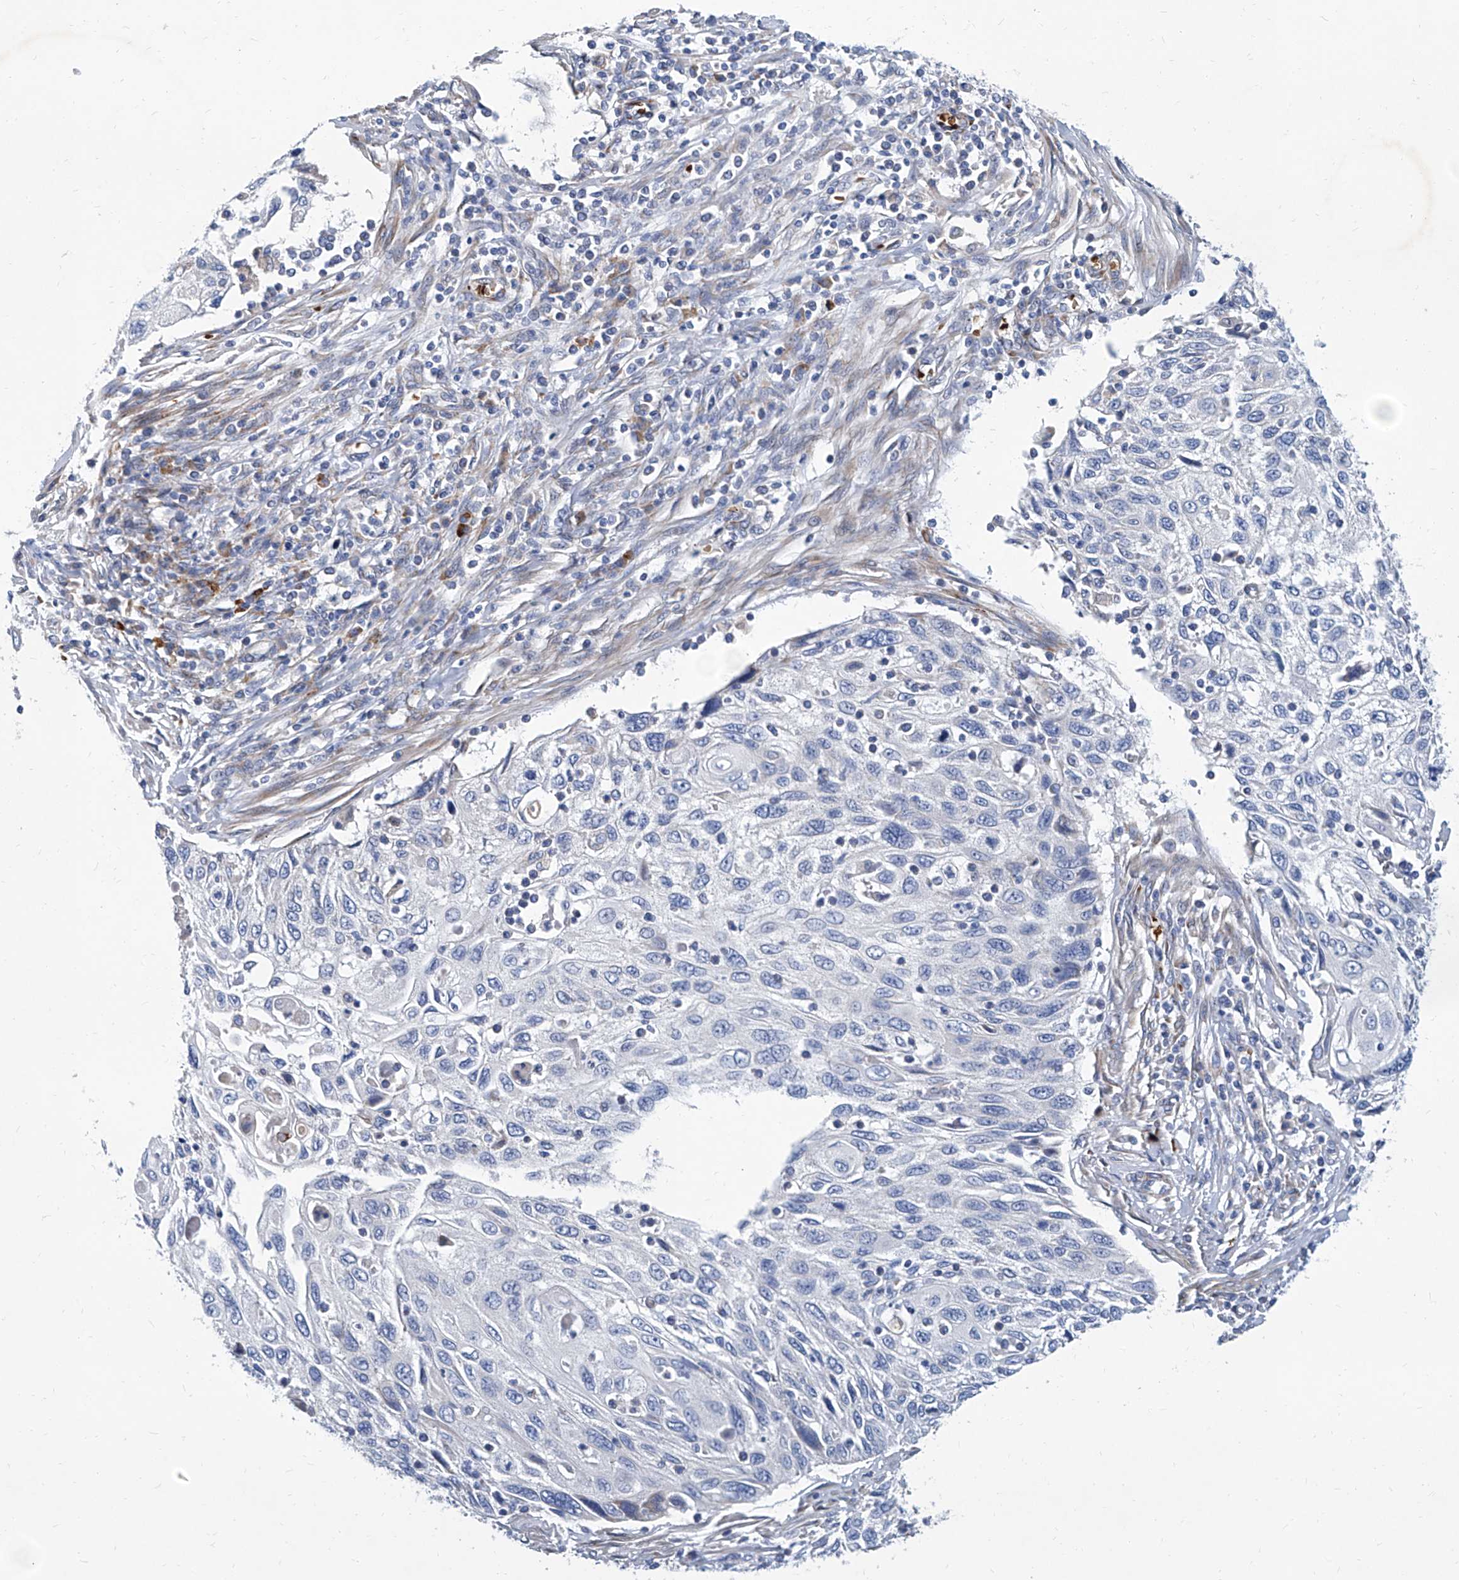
{"staining": {"intensity": "negative", "quantity": "none", "location": "none"}, "tissue": "cervical cancer", "cell_type": "Tumor cells", "image_type": "cancer", "snomed": [{"axis": "morphology", "description": "Squamous cell carcinoma, NOS"}, {"axis": "topography", "description": "Cervix"}], "caption": "A micrograph of squamous cell carcinoma (cervical) stained for a protein demonstrates no brown staining in tumor cells.", "gene": "FPR2", "patient": {"sex": "female", "age": 70}}